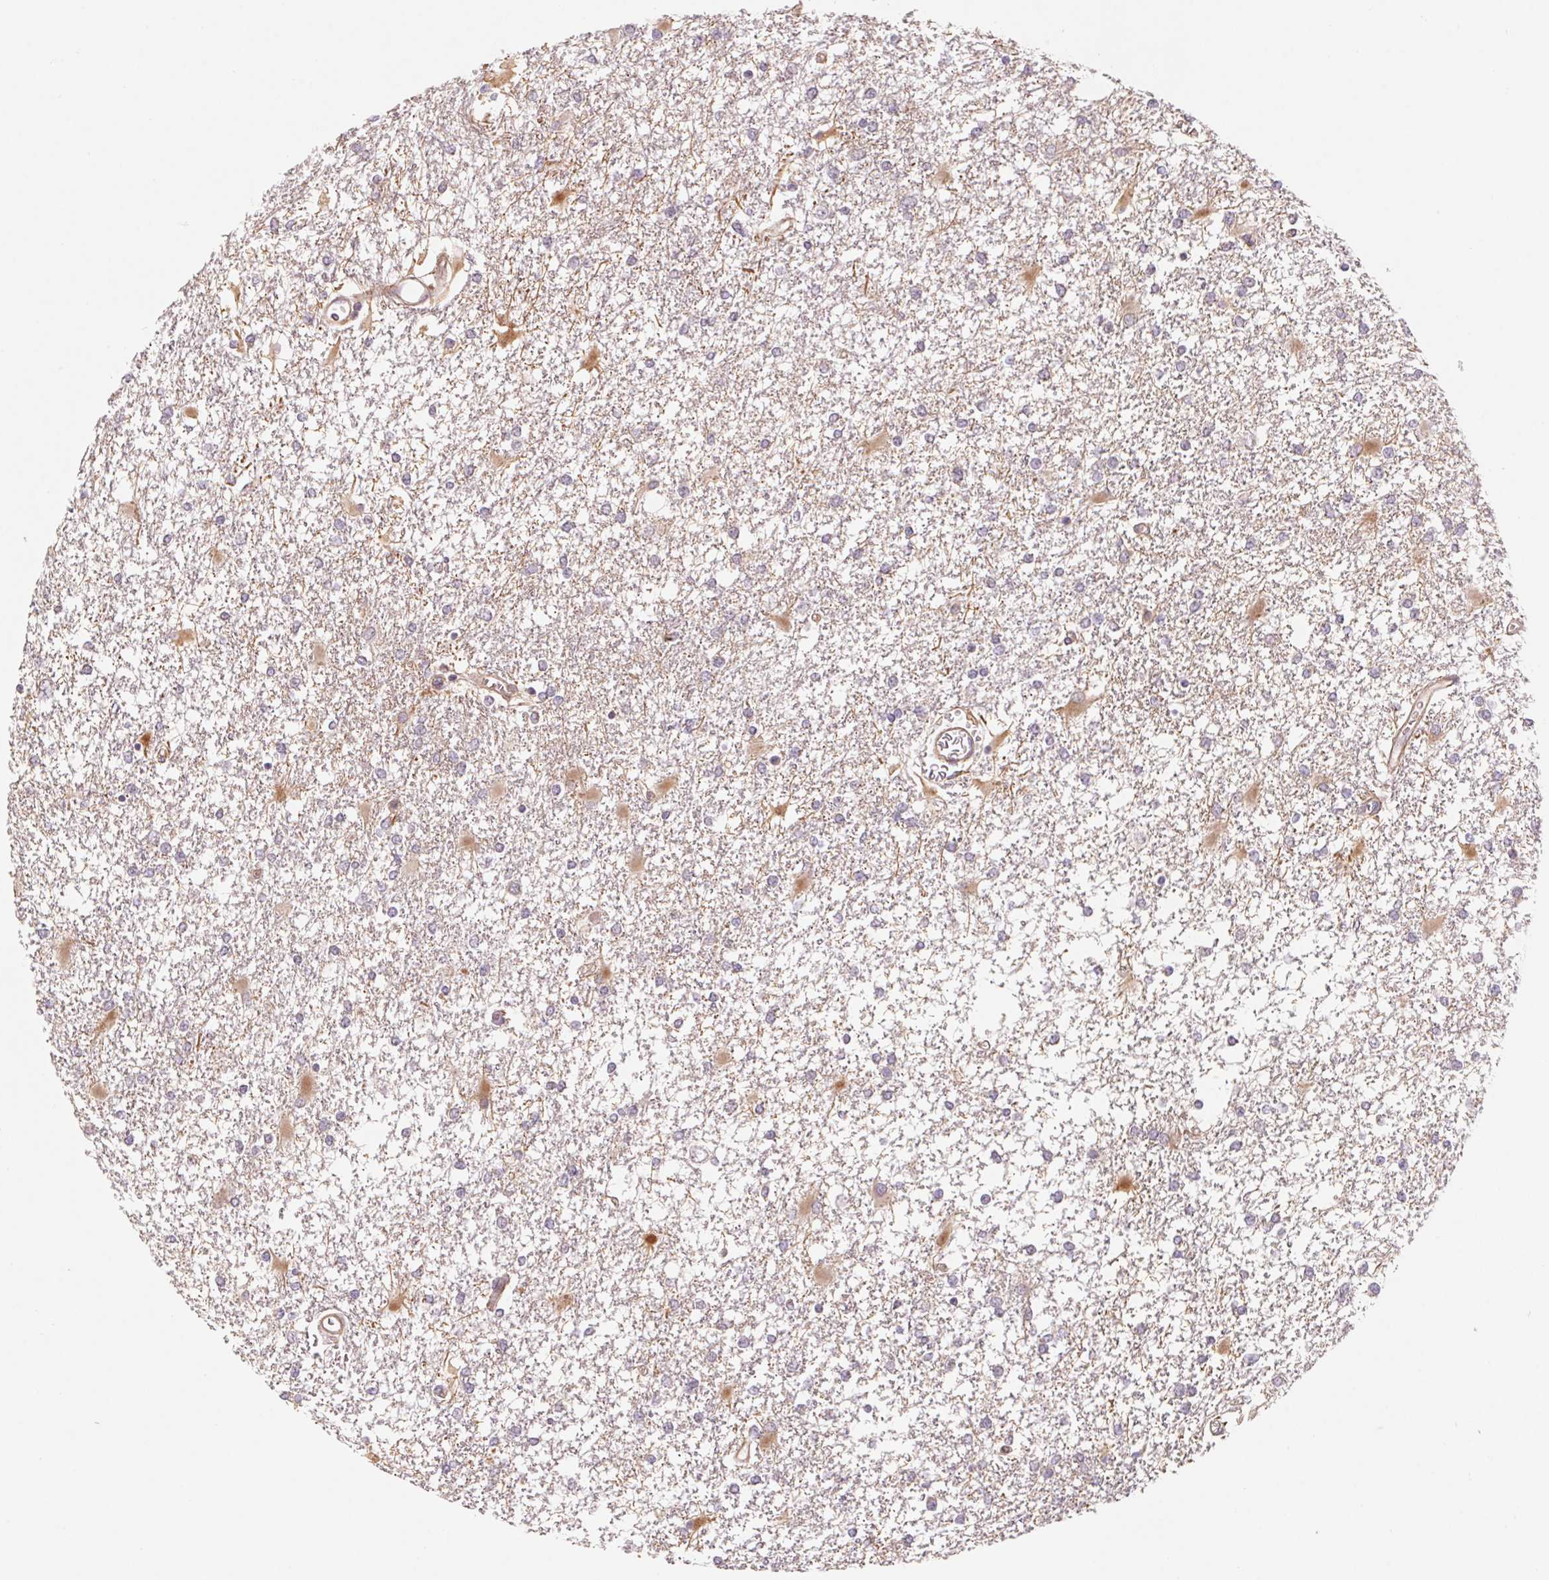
{"staining": {"intensity": "weak", "quantity": "<25%", "location": "cytoplasmic/membranous"}, "tissue": "glioma", "cell_type": "Tumor cells", "image_type": "cancer", "snomed": [{"axis": "morphology", "description": "Glioma, malignant, High grade"}, {"axis": "topography", "description": "Cerebral cortex"}], "caption": "Immunohistochemical staining of human glioma shows no significant staining in tumor cells.", "gene": "CCDC112", "patient": {"sex": "male", "age": 79}}